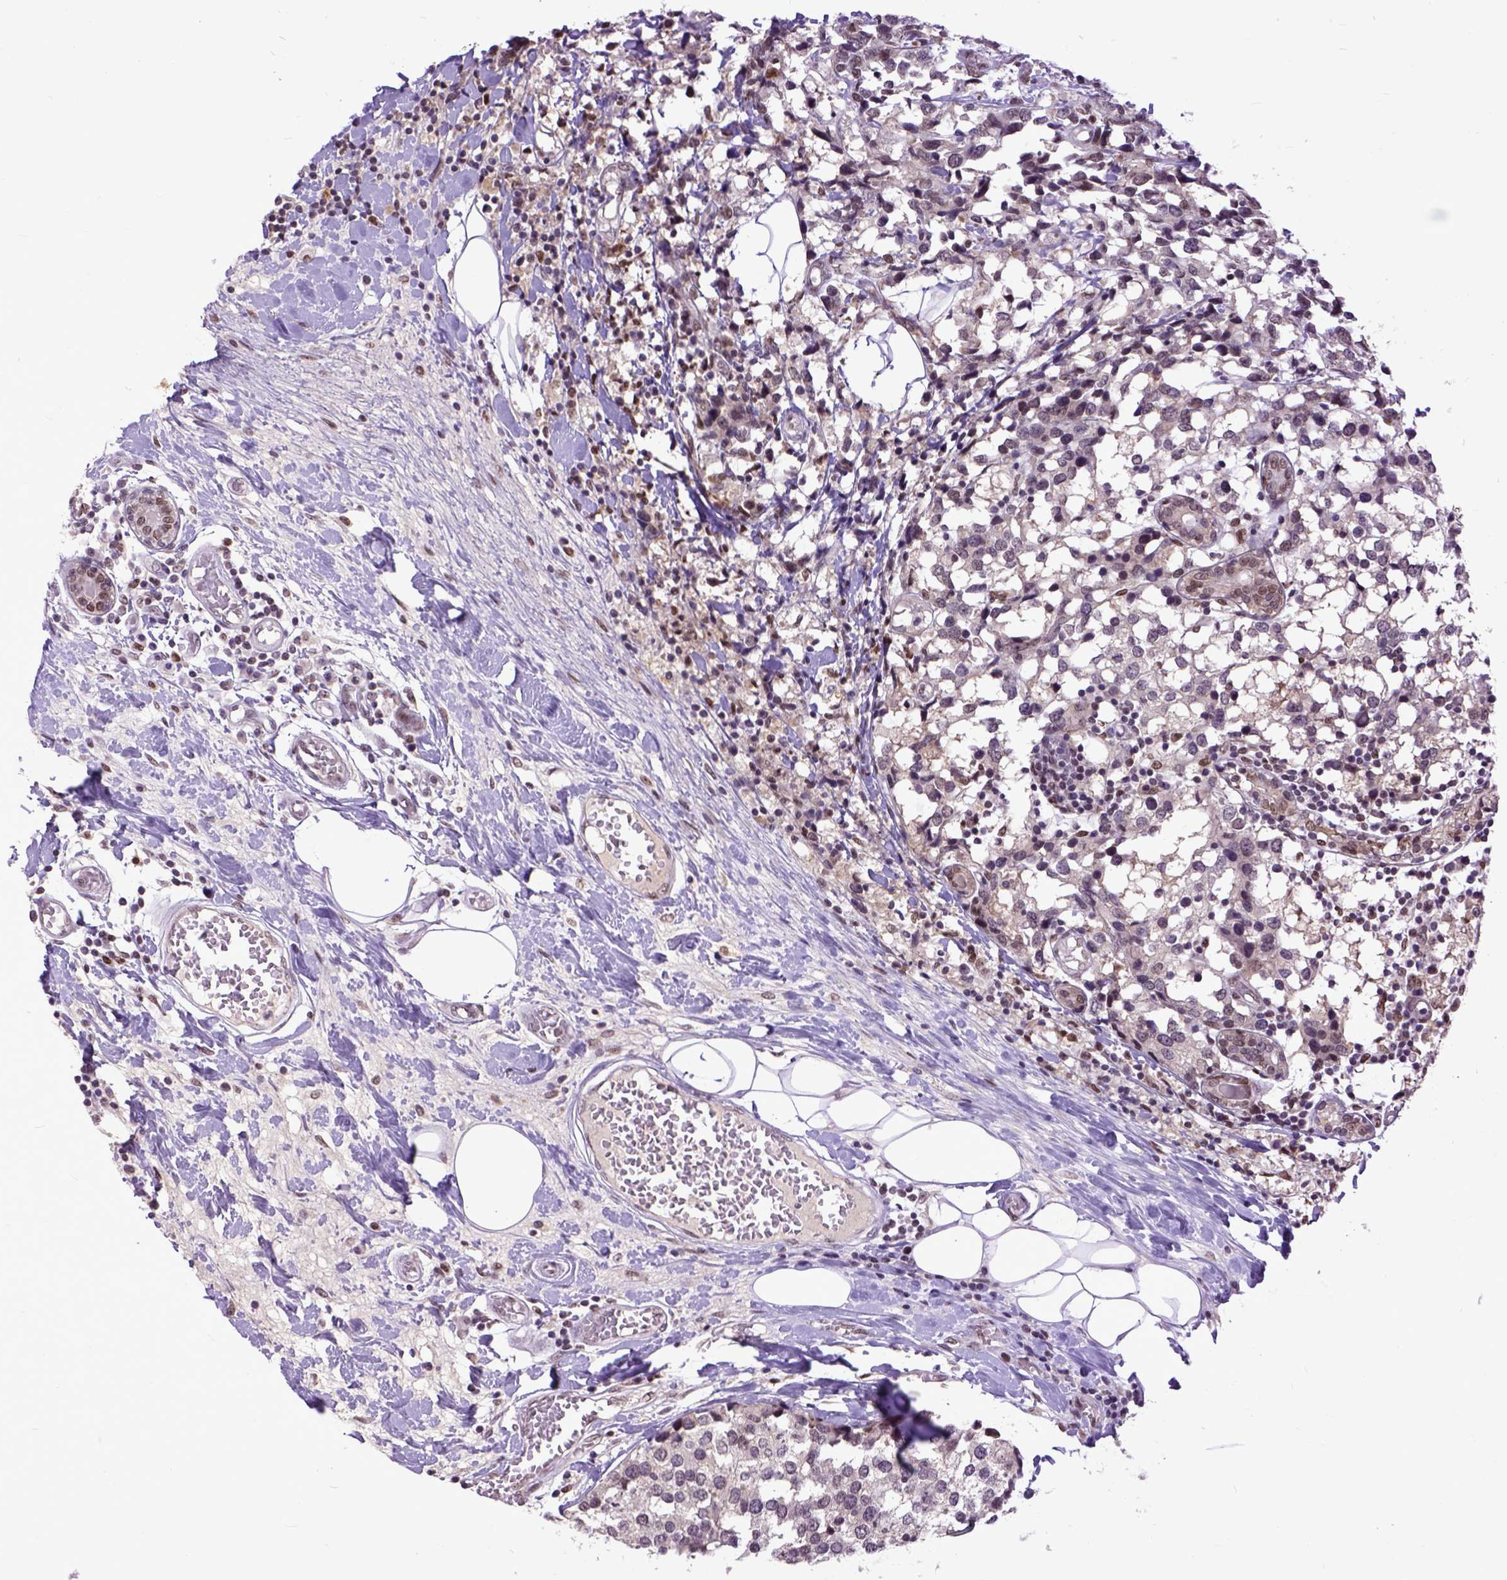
{"staining": {"intensity": "negative", "quantity": "none", "location": "none"}, "tissue": "breast cancer", "cell_type": "Tumor cells", "image_type": "cancer", "snomed": [{"axis": "morphology", "description": "Lobular carcinoma"}, {"axis": "topography", "description": "Breast"}], "caption": "Breast cancer (lobular carcinoma) stained for a protein using IHC exhibits no expression tumor cells.", "gene": "RCC2", "patient": {"sex": "female", "age": 59}}